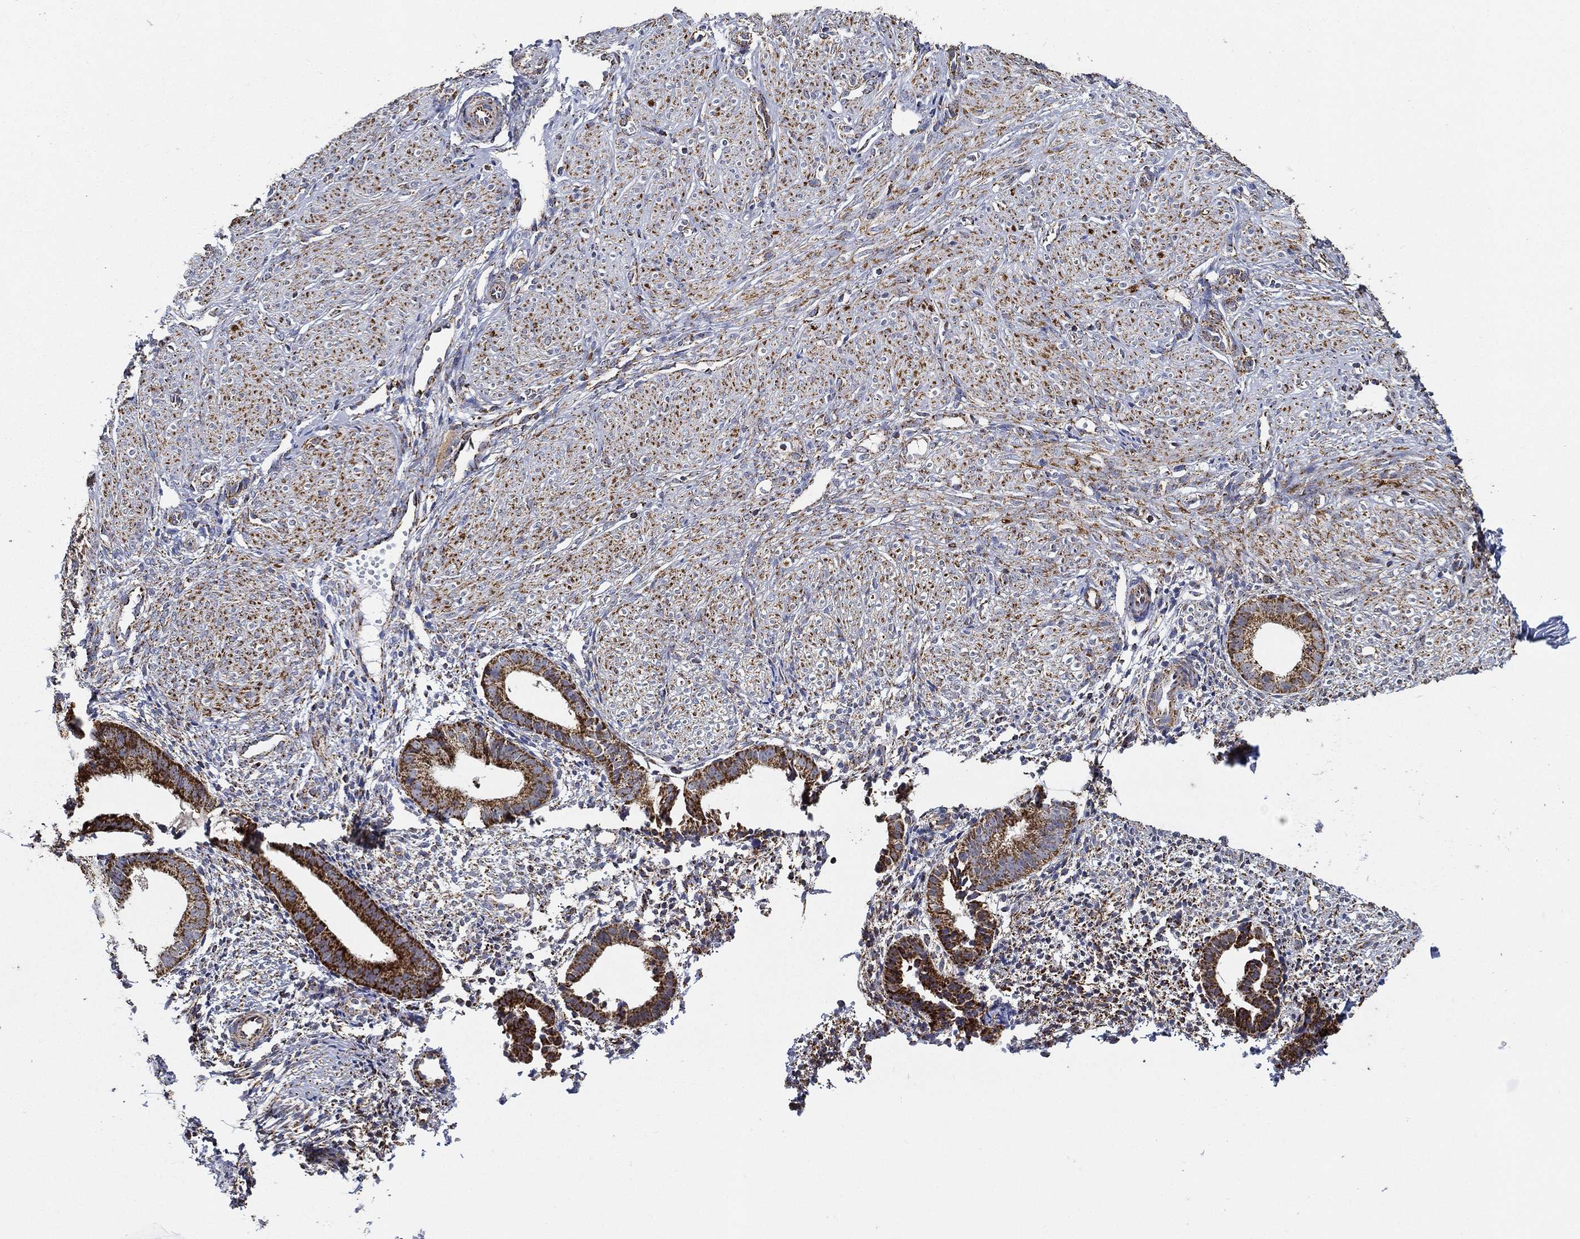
{"staining": {"intensity": "moderate", "quantity": "<25%", "location": "cytoplasmic/membranous"}, "tissue": "endometrium", "cell_type": "Cells in endometrial stroma", "image_type": "normal", "snomed": [{"axis": "morphology", "description": "Normal tissue, NOS"}, {"axis": "topography", "description": "Endometrium"}], "caption": "Unremarkable endometrium exhibits moderate cytoplasmic/membranous expression in about <25% of cells in endometrial stroma, visualized by immunohistochemistry.", "gene": "NDUFAB1", "patient": {"sex": "female", "age": 47}}